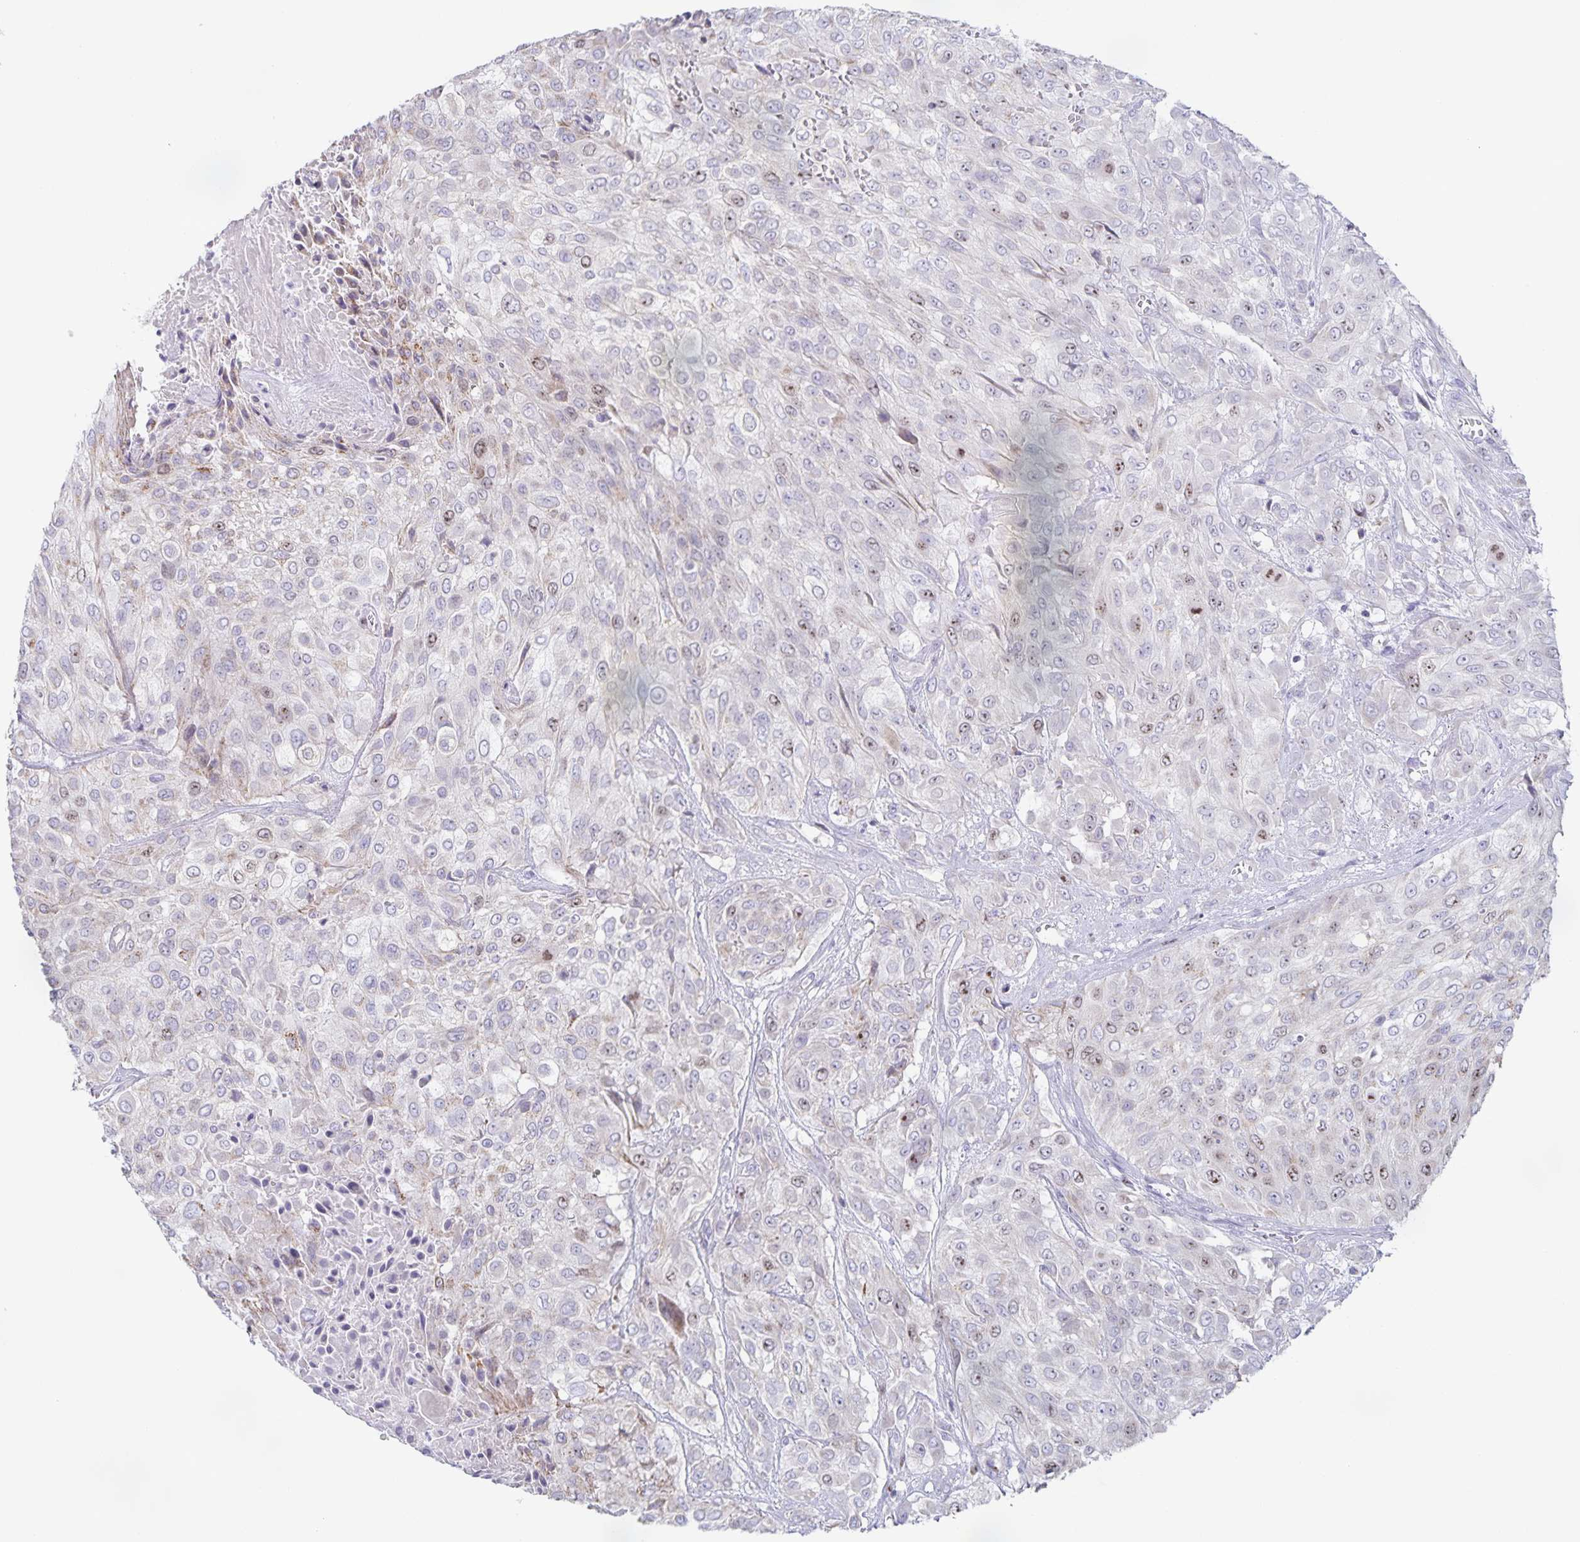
{"staining": {"intensity": "moderate", "quantity": "<25%", "location": "nuclear"}, "tissue": "urothelial cancer", "cell_type": "Tumor cells", "image_type": "cancer", "snomed": [{"axis": "morphology", "description": "Urothelial carcinoma, High grade"}, {"axis": "topography", "description": "Urinary bladder"}], "caption": "Immunohistochemistry micrograph of neoplastic tissue: high-grade urothelial carcinoma stained using immunohistochemistry (IHC) exhibits low levels of moderate protein expression localized specifically in the nuclear of tumor cells, appearing as a nuclear brown color.", "gene": "CENPH", "patient": {"sex": "male", "age": 57}}